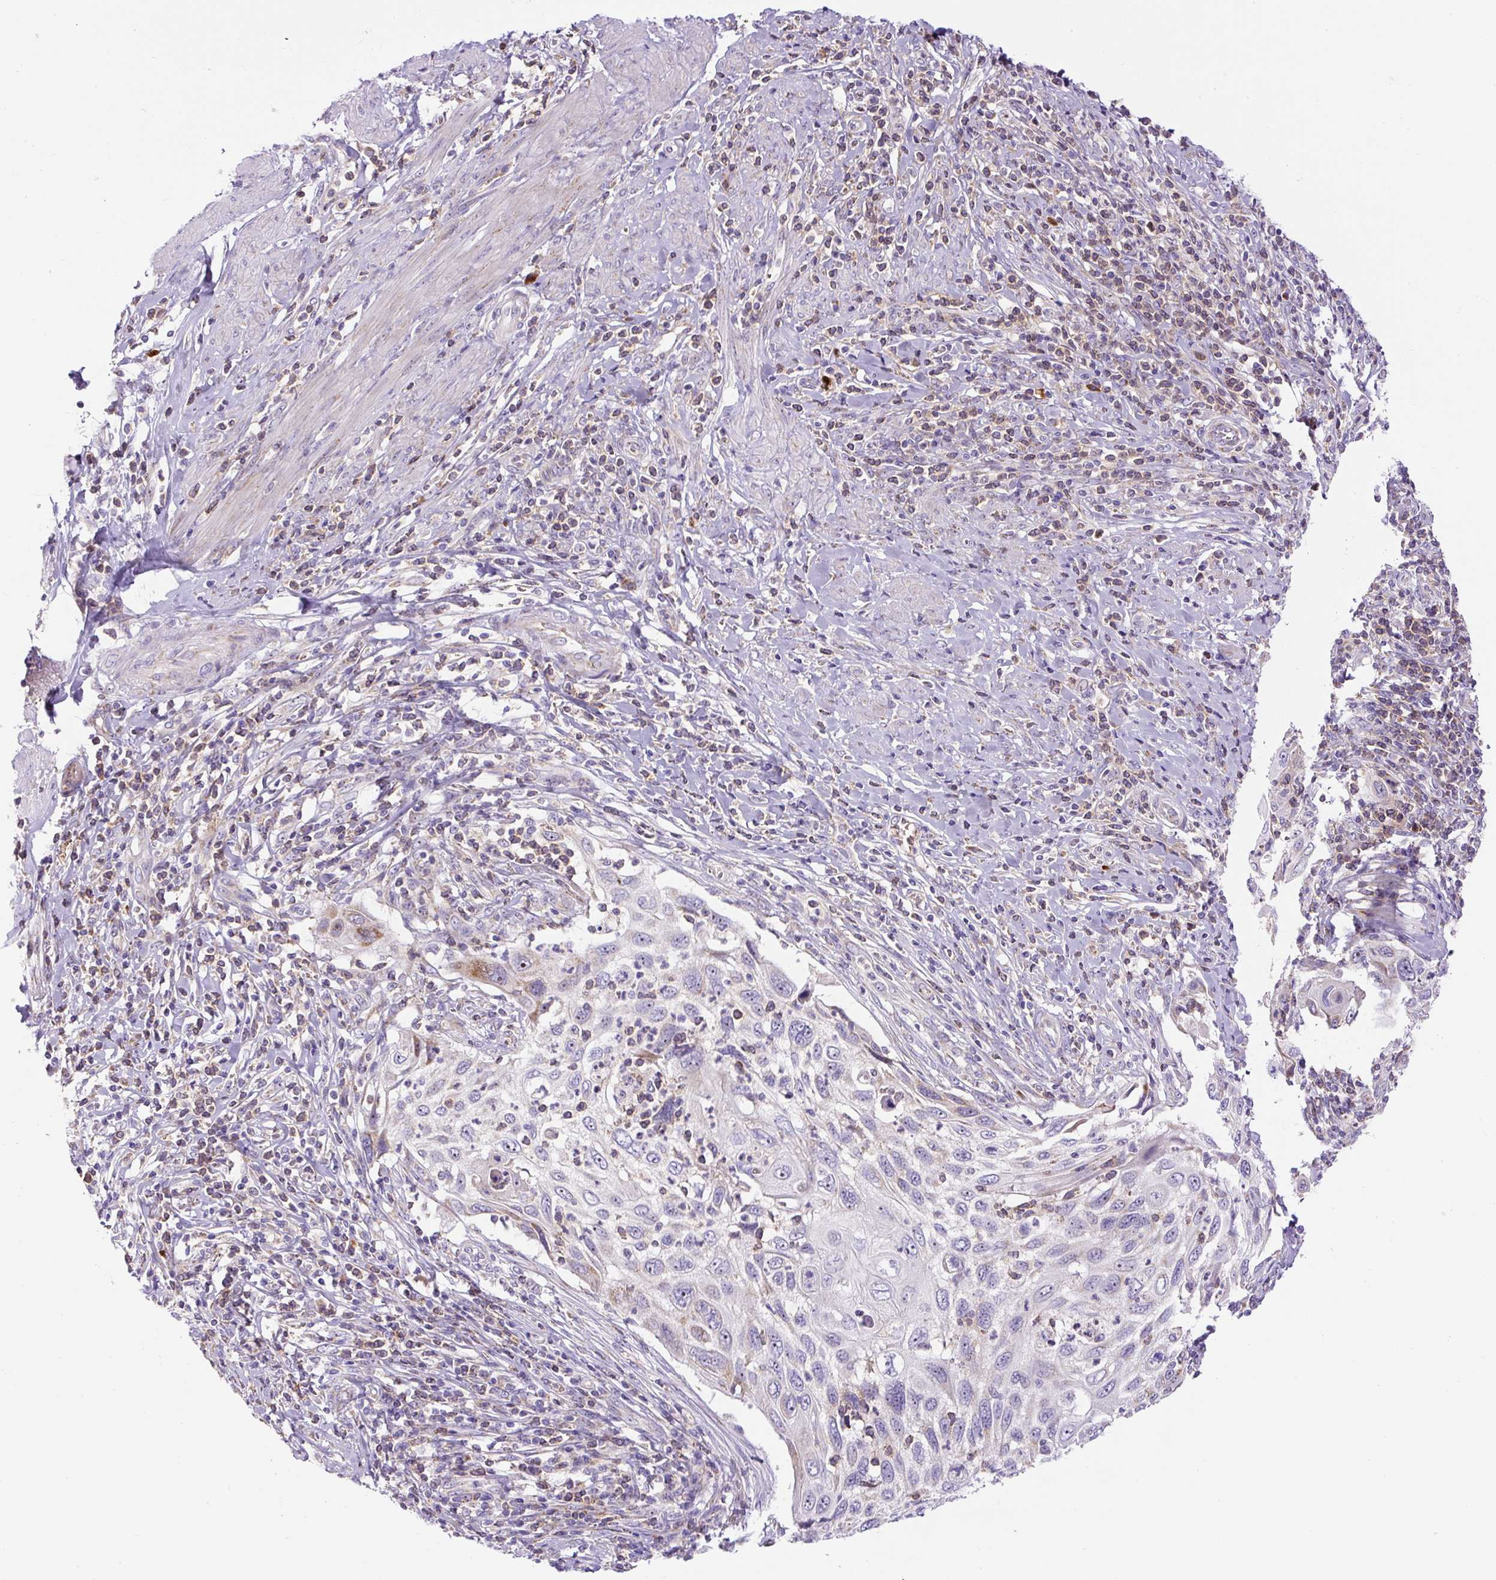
{"staining": {"intensity": "weak", "quantity": "<25%", "location": "cytoplasmic/membranous"}, "tissue": "cervical cancer", "cell_type": "Tumor cells", "image_type": "cancer", "snomed": [{"axis": "morphology", "description": "Squamous cell carcinoma, NOS"}, {"axis": "topography", "description": "Cervix"}], "caption": "The histopathology image exhibits no staining of tumor cells in squamous cell carcinoma (cervical). (DAB immunohistochemistry (IHC), high magnification).", "gene": "ZNF596", "patient": {"sex": "female", "age": 70}}